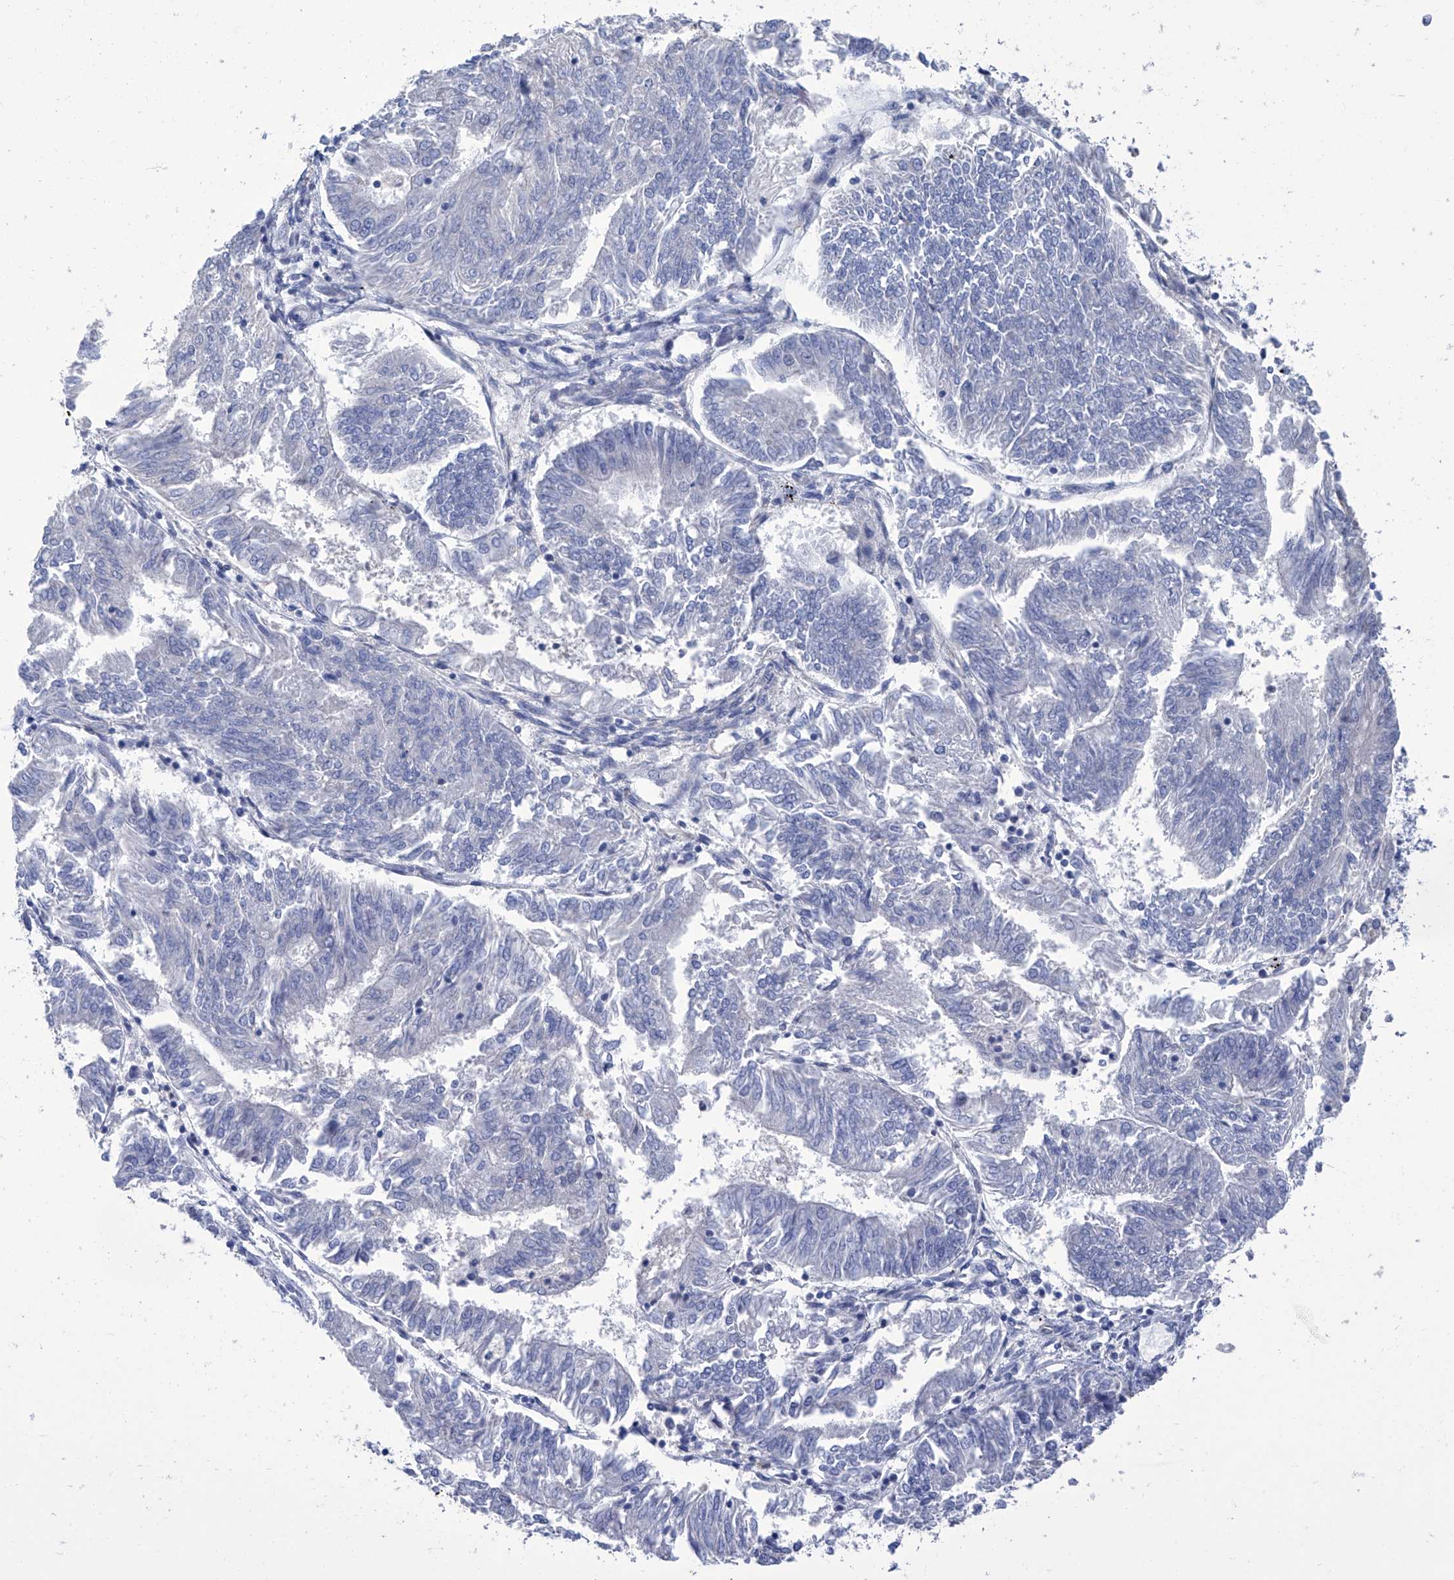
{"staining": {"intensity": "negative", "quantity": "none", "location": "none"}, "tissue": "endometrial cancer", "cell_type": "Tumor cells", "image_type": "cancer", "snomed": [{"axis": "morphology", "description": "Adenocarcinoma, NOS"}, {"axis": "topography", "description": "Endometrium"}], "caption": "This is an immunohistochemistry image of human adenocarcinoma (endometrial). There is no expression in tumor cells.", "gene": "SMS", "patient": {"sex": "female", "age": 58}}